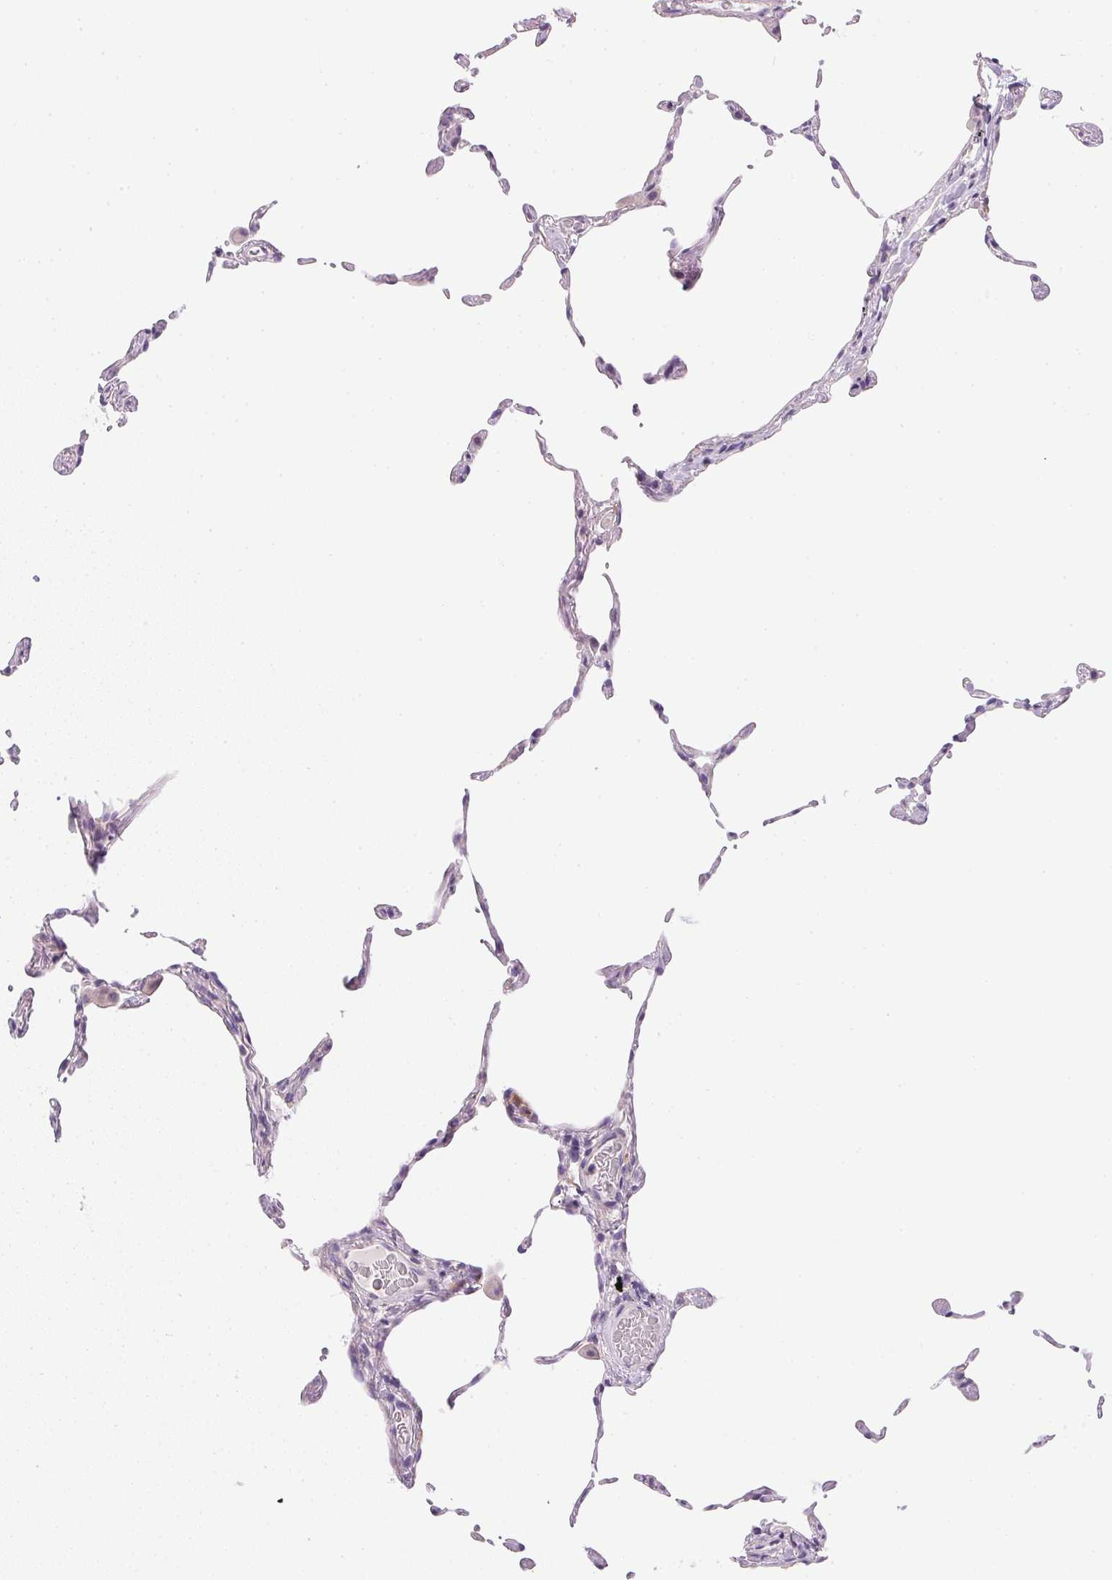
{"staining": {"intensity": "negative", "quantity": "none", "location": "none"}, "tissue": "lung", "cell_type": "Alveolar cells", "image_type": "normal", "snomed": [{"axis": "morphology", "description": "Normal tissue, NOS"}, {"axis": "topography", "description": "Lung"}], "caption": "High magnification brightfield microscopy of benign lung stained with DAB (brown) and counterstained with hematoxylin (blue): alveolar cells show no significant expression.", "gene": "SLC17A7", "patient": {"sex": "female", "age": 57}}